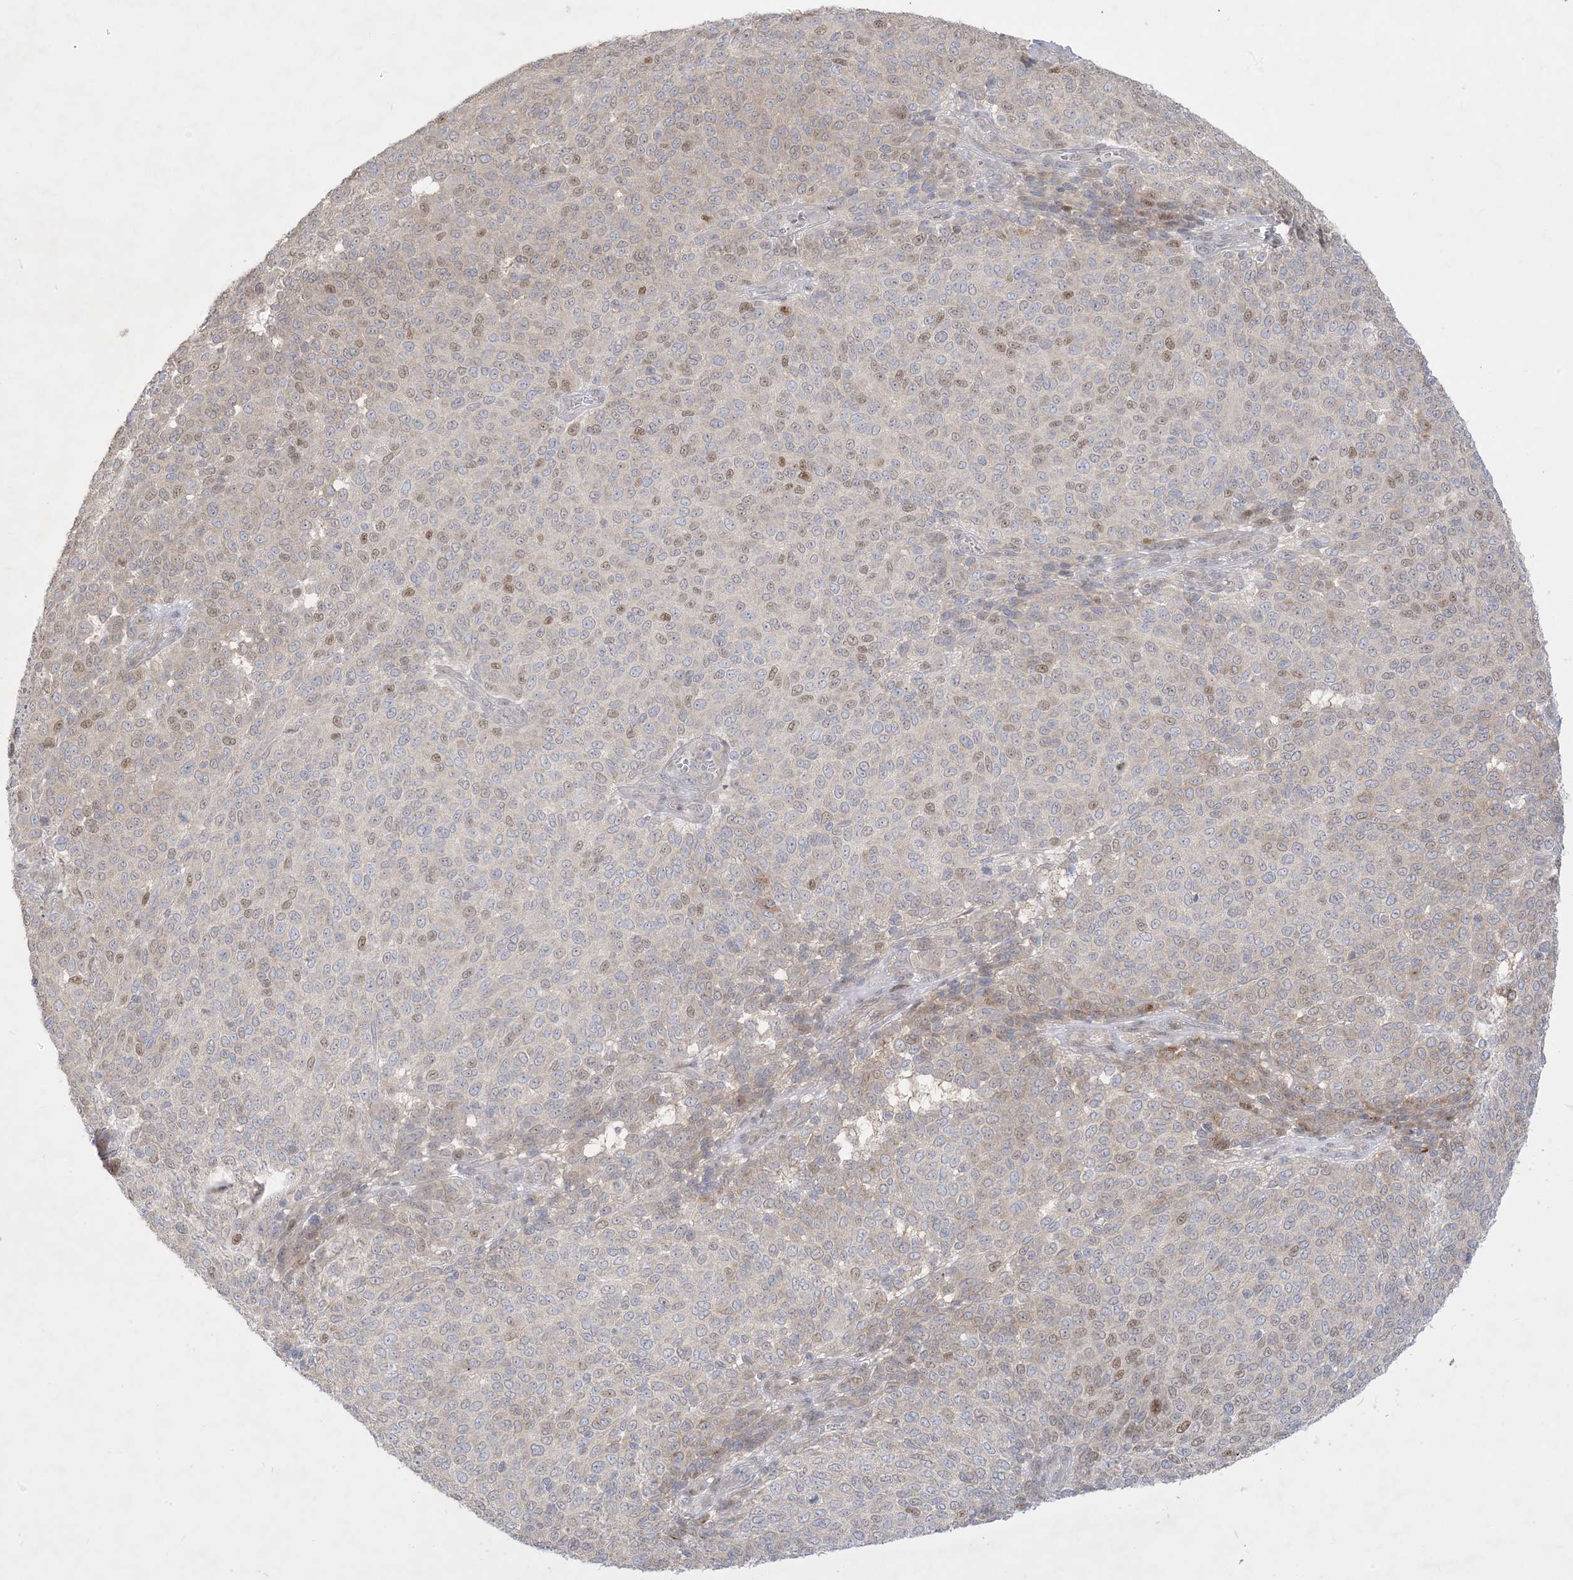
{"staining": {"intensity": "moderate", "quantity": "<25%", "location": "nuclear"}, "tissue": "melanoma", "cell_type": "Tumor cells", "image_type": "cancer", "snomed": [{"axis": "morphology", "description": "Malignant melanoma, NOS"}, {"axis": "topography", "description": "Skin"}], "caption": "IHC staining of malignant melanoma, which exhibits low levels of moderate nuclear positivity in approximately <25% of tumor cells indicating moderate nuclear protein expression. The staining was performed using DAB (3,3'-diaminobenzidine) (brown) for protein detection and nuclei were counterstained in hematoxylin (blue).", "gene": "BHLHE40", "patient": {"sex": "male", "age": 49}}